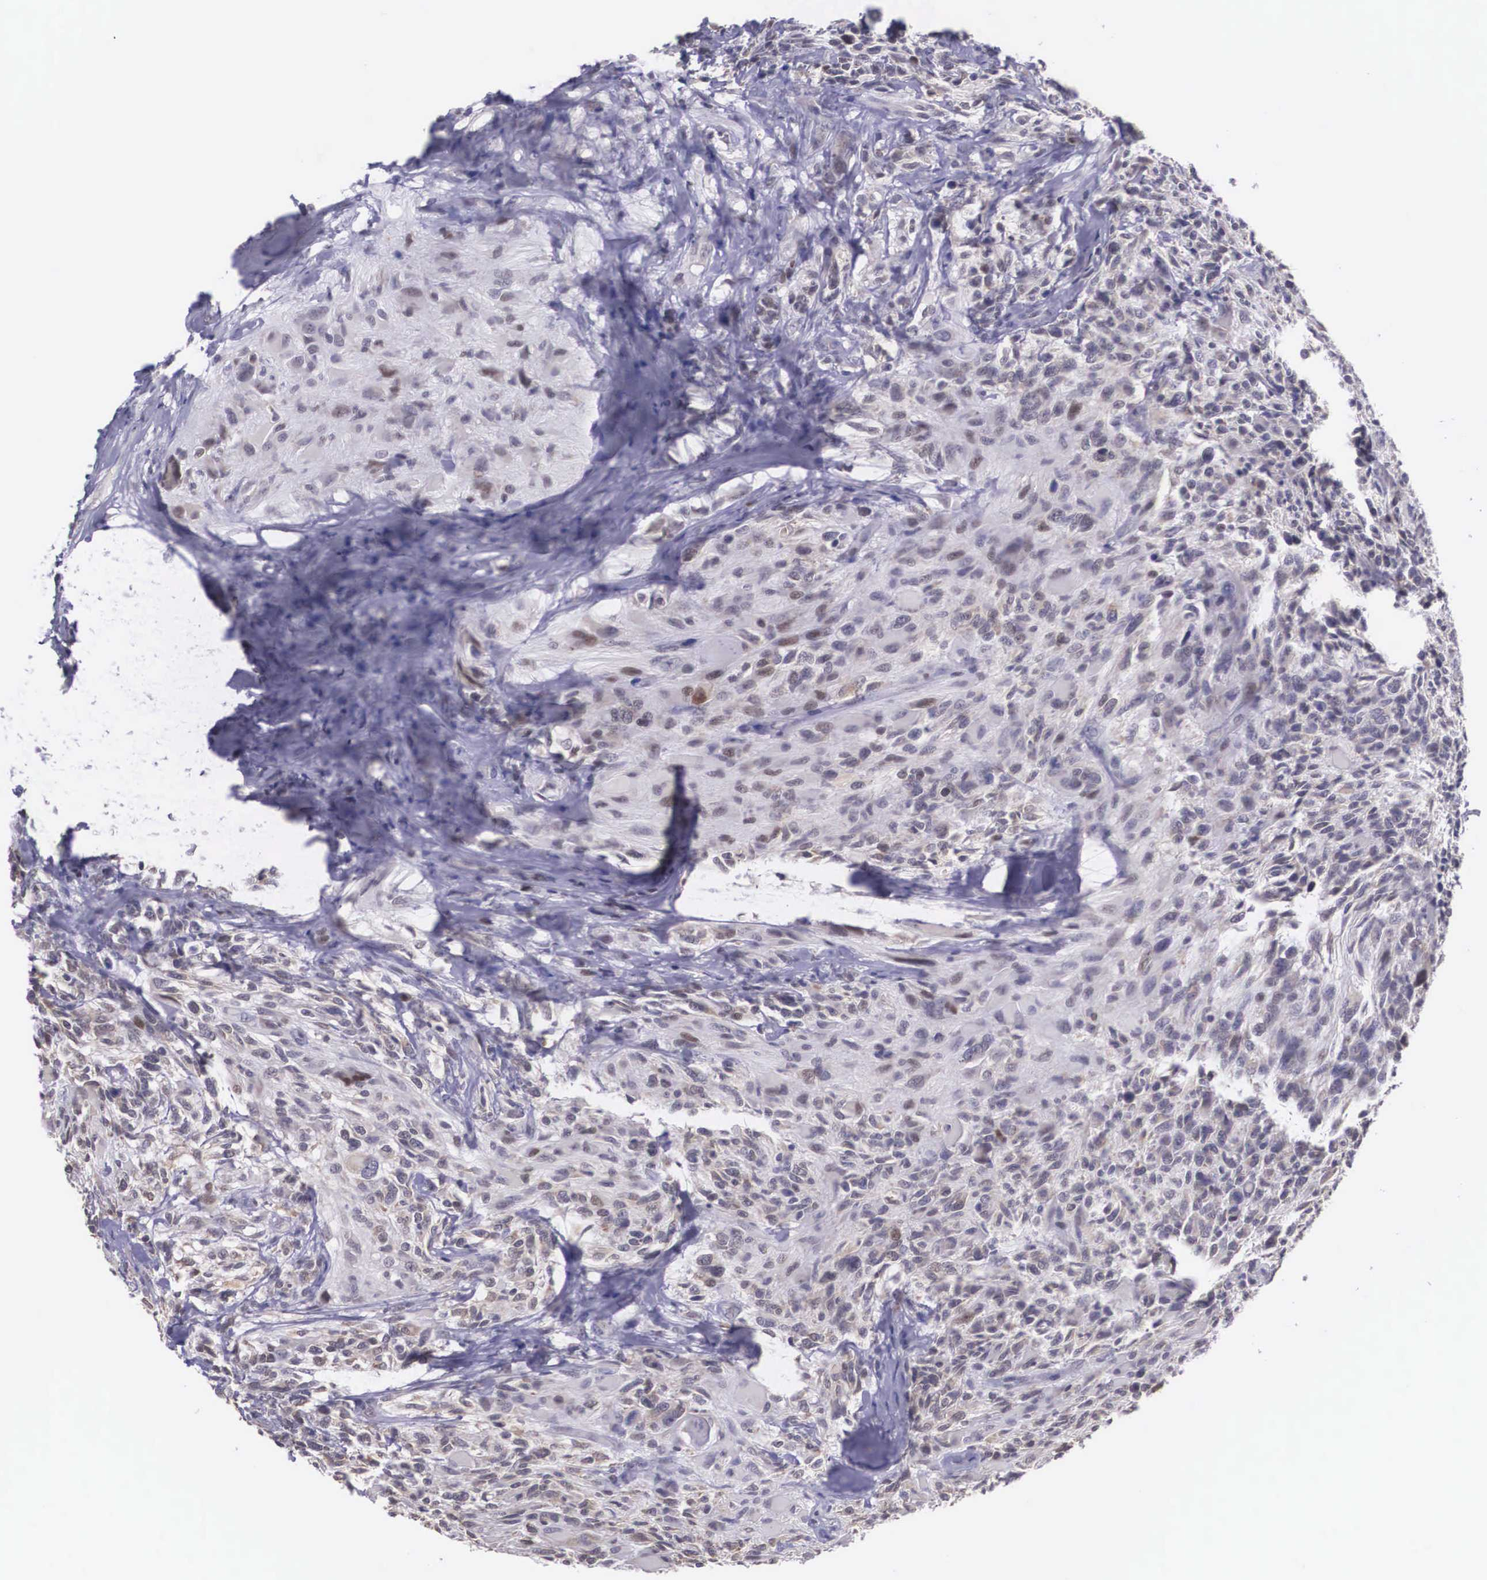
{"staining": {"intensity": "negative", "quantity": "none", "location": "none"}, "tissue": "glioma", "cell_type": "Tumor cells", "image_type": "cancer", "snomed": [{"axis": "morphology", "description": "Glioma, malignant, High grade"}, {"axis": "topography", "description": "Brain"}], "caption": "Photomicrograph shows no protein positivity in tumor cells of glioma tissue.", "gene": "SLC25A21", "patient": {"sex": "male", "age": 69}}